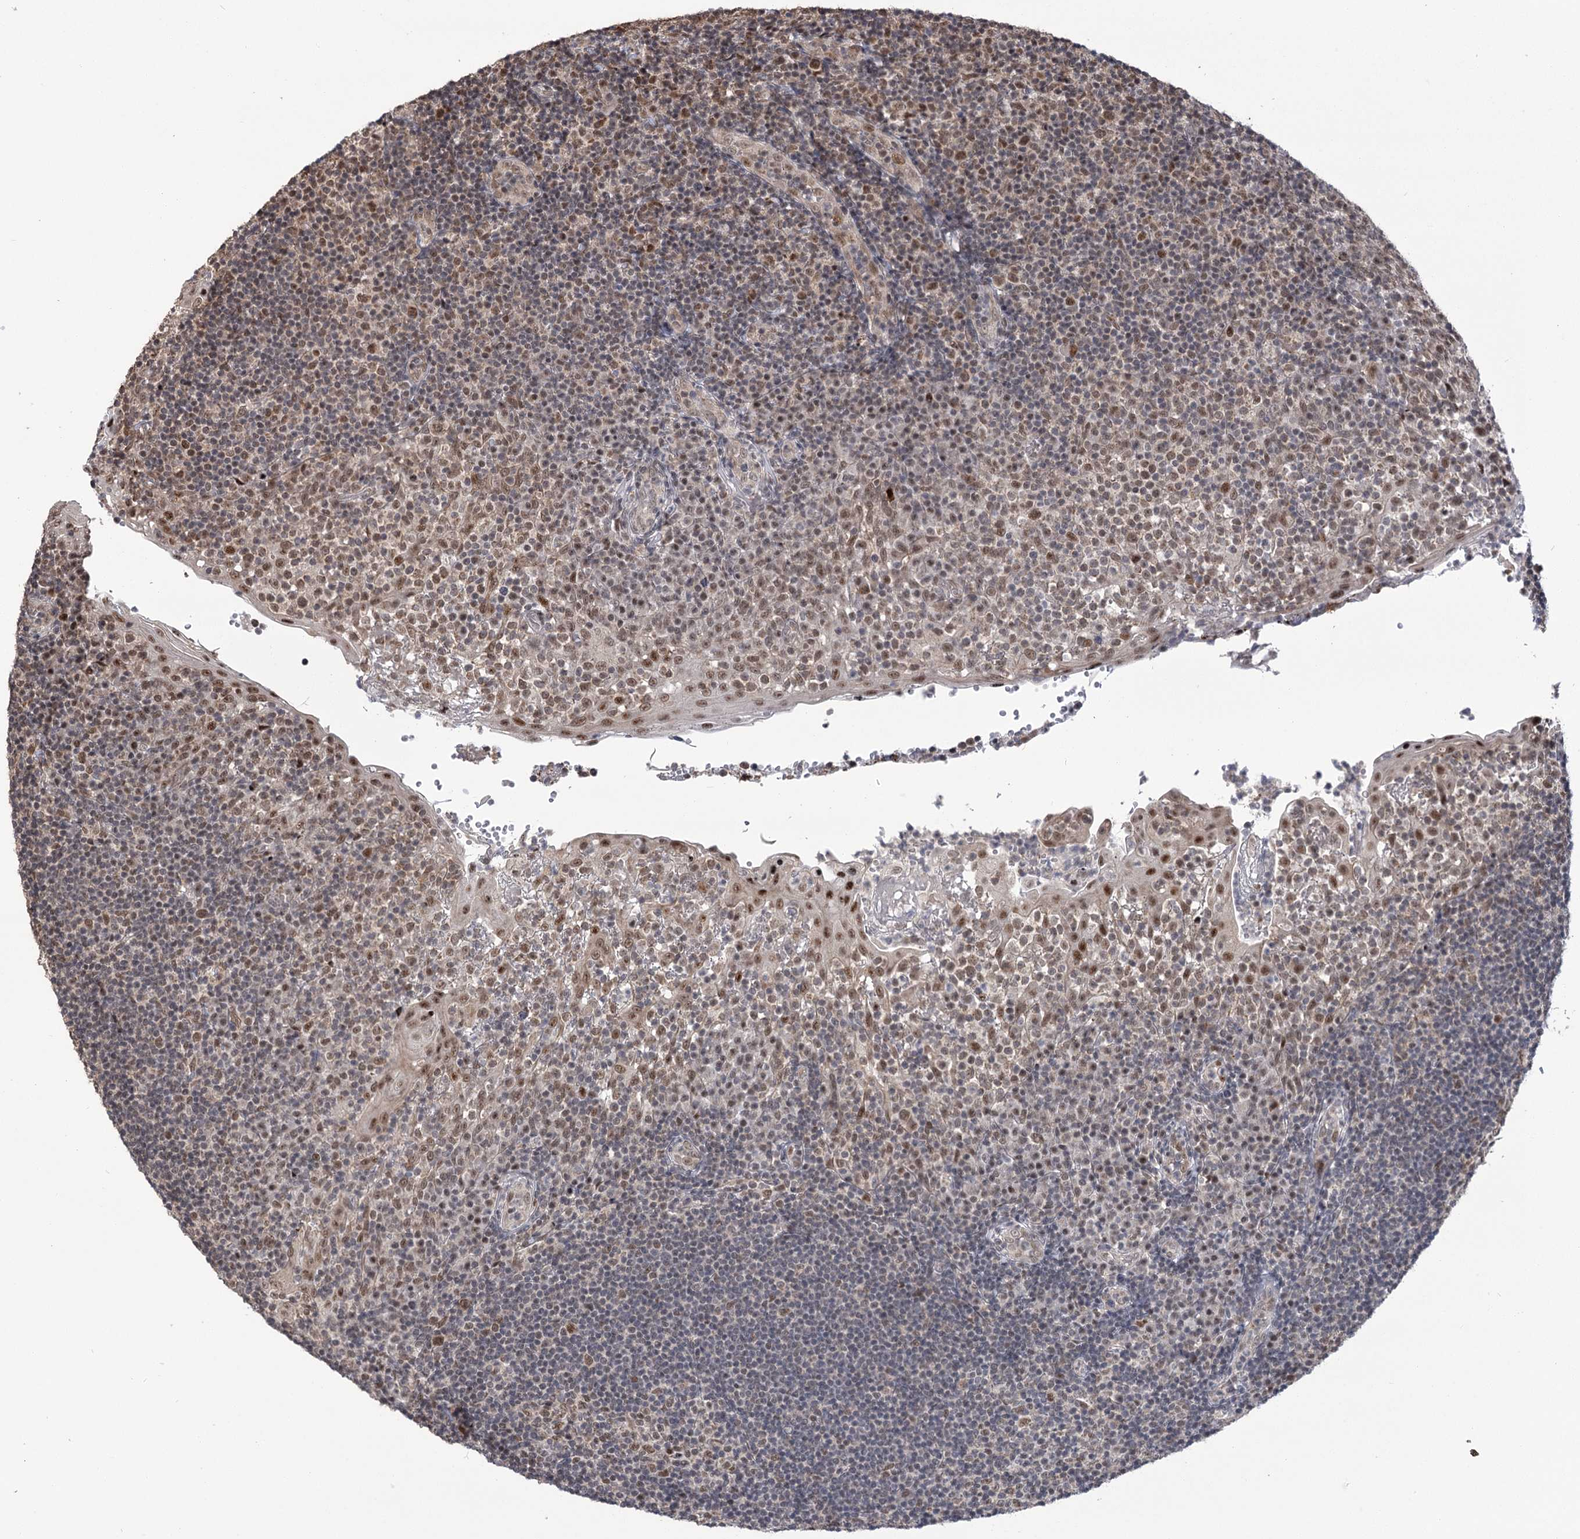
{"staining": {"intensity": "weak", "quantity": ">75%", "location": "nuclear"}, "tissue": "tonsil", "cell_type": "Germinal center cells", "image_type": "normal", "snomed": [{"axis": "morphology", "description": "Normal tissue, NOS"}, {"axis": "topography", "description": "Tonsil"}], "caption": "Immunohistochemical staining of benign human tonsil reveals >75% levels of weak nuclear protein staining in about >75% of germinal center cells. (DAB (3,3'-diaminobenzidine) = brown stain, brightfield microscopy at high magnification).", "gene": "WBP1L", "patient": {"sex": "female", "age": 40}}